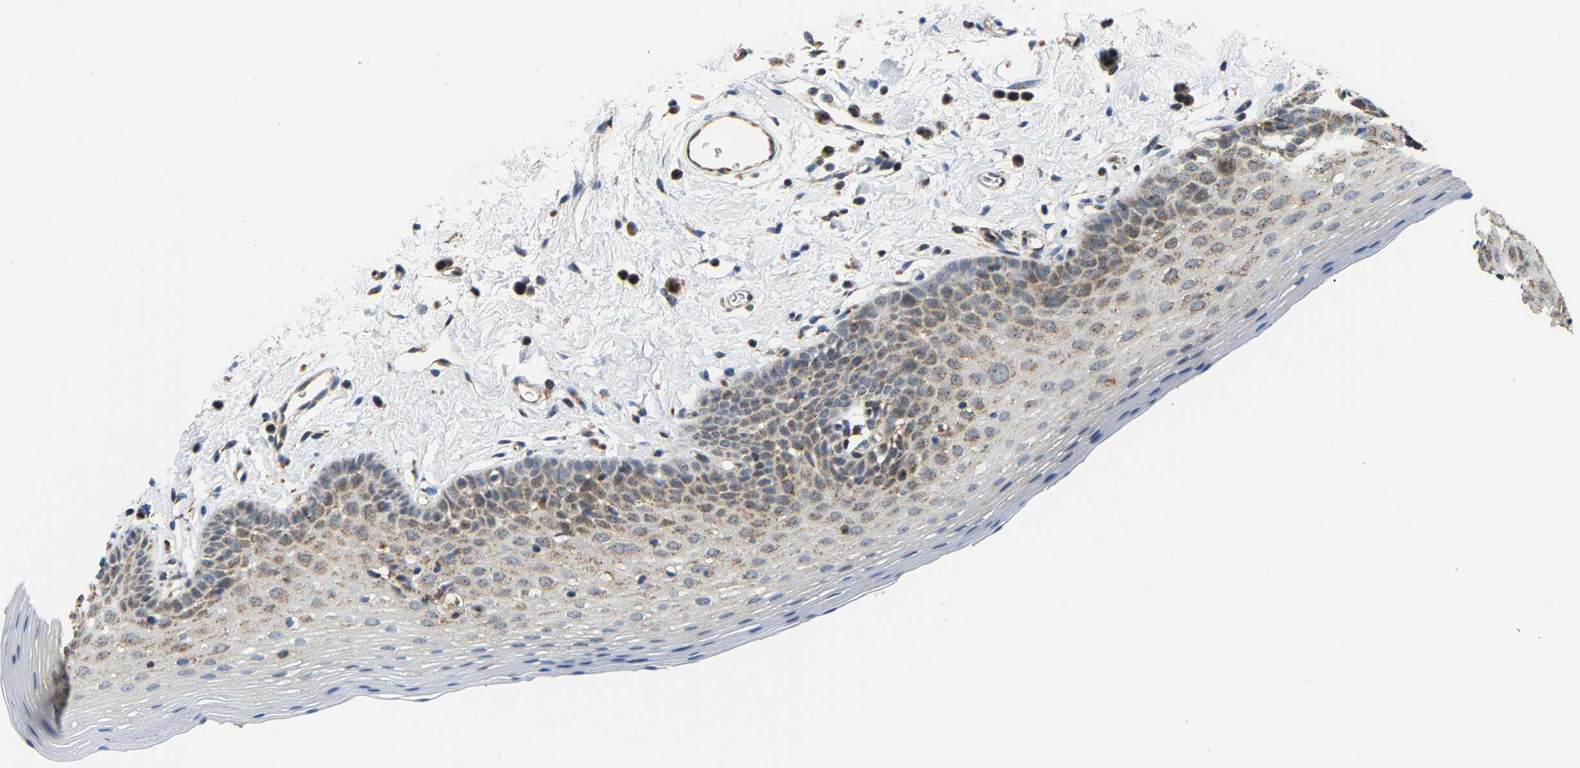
{"staining": {"intensity": "weak", "quantity": "25%-75%", "location": "cytoplasmic/membranous"}, "tissue": "oral mucosa", "cell_type": "Squamous epithelial cells", "image_type": "normal", "snomed": [{"axis": "morphology", "description": "Normal tissue, NOS"}, {"axis": "topography", "description": "Oral tissue"}], "caption": "Brown immunohistochemical staining in benign human oral mucosa shows weak cytoplasmic/membranous expression in approximately 25%-75% of squamous epithelial cells.", "gene": "GIMAP7", "patient": {"sex": "male", "age": 66}}